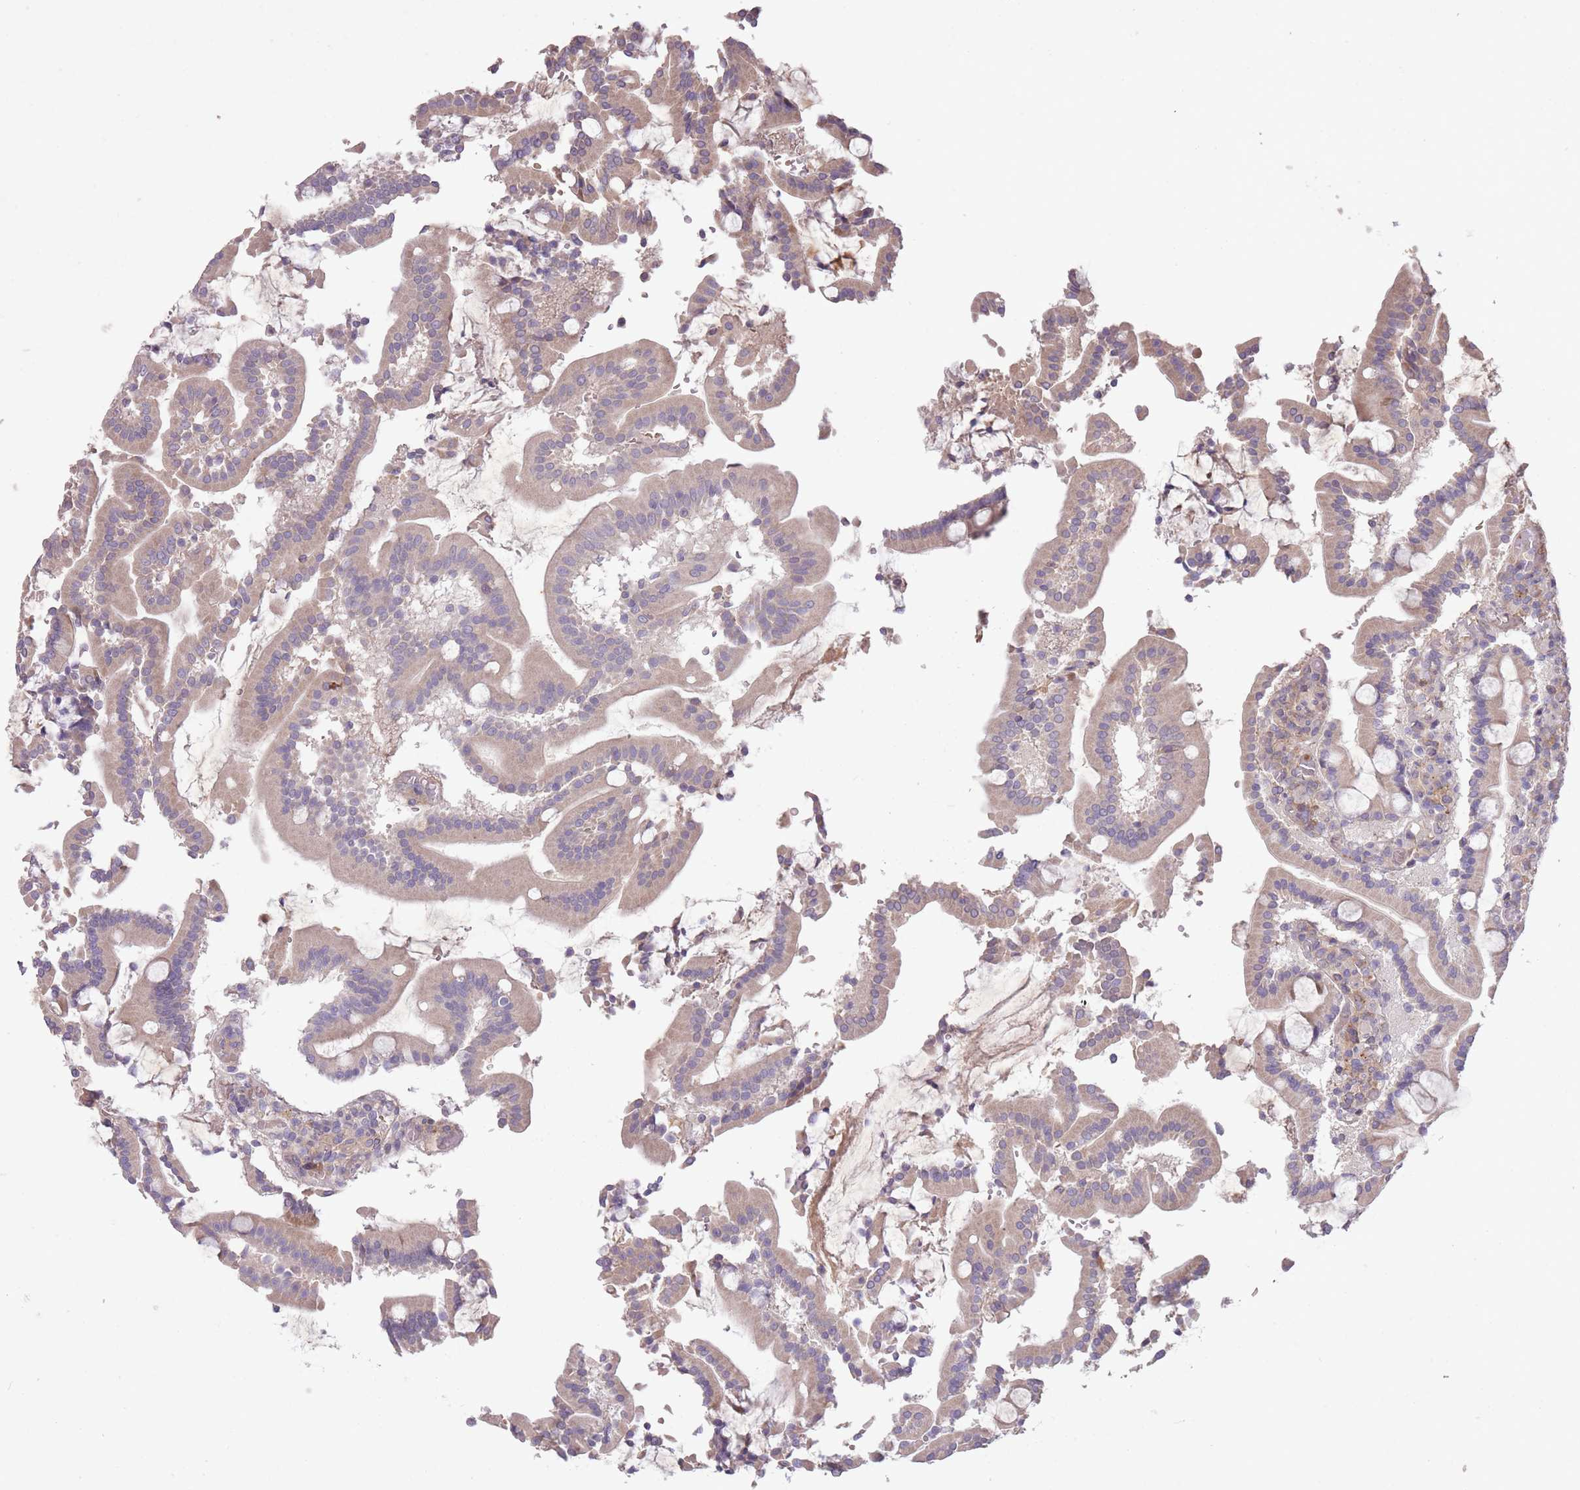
{"staining": {"intensity": "moderate", "quantity": "25%-75%", "location": "cytoplasmic/membranous"}, "tissue": "duodenum", "cell_type": "Glandular cells", "image_type": "normal", "snomed": [{"axis": "morphology", "description": "Normal tissue, NOS"}, {"axis": "topography", "description": "Duodenum"}], "caption": "Duodenum stained for a protein shows moderate cytoplasmic/membranous positivity in glandular cells.", "gene": "OR2V1", "patient": {"sex": "male", "age": 55}}